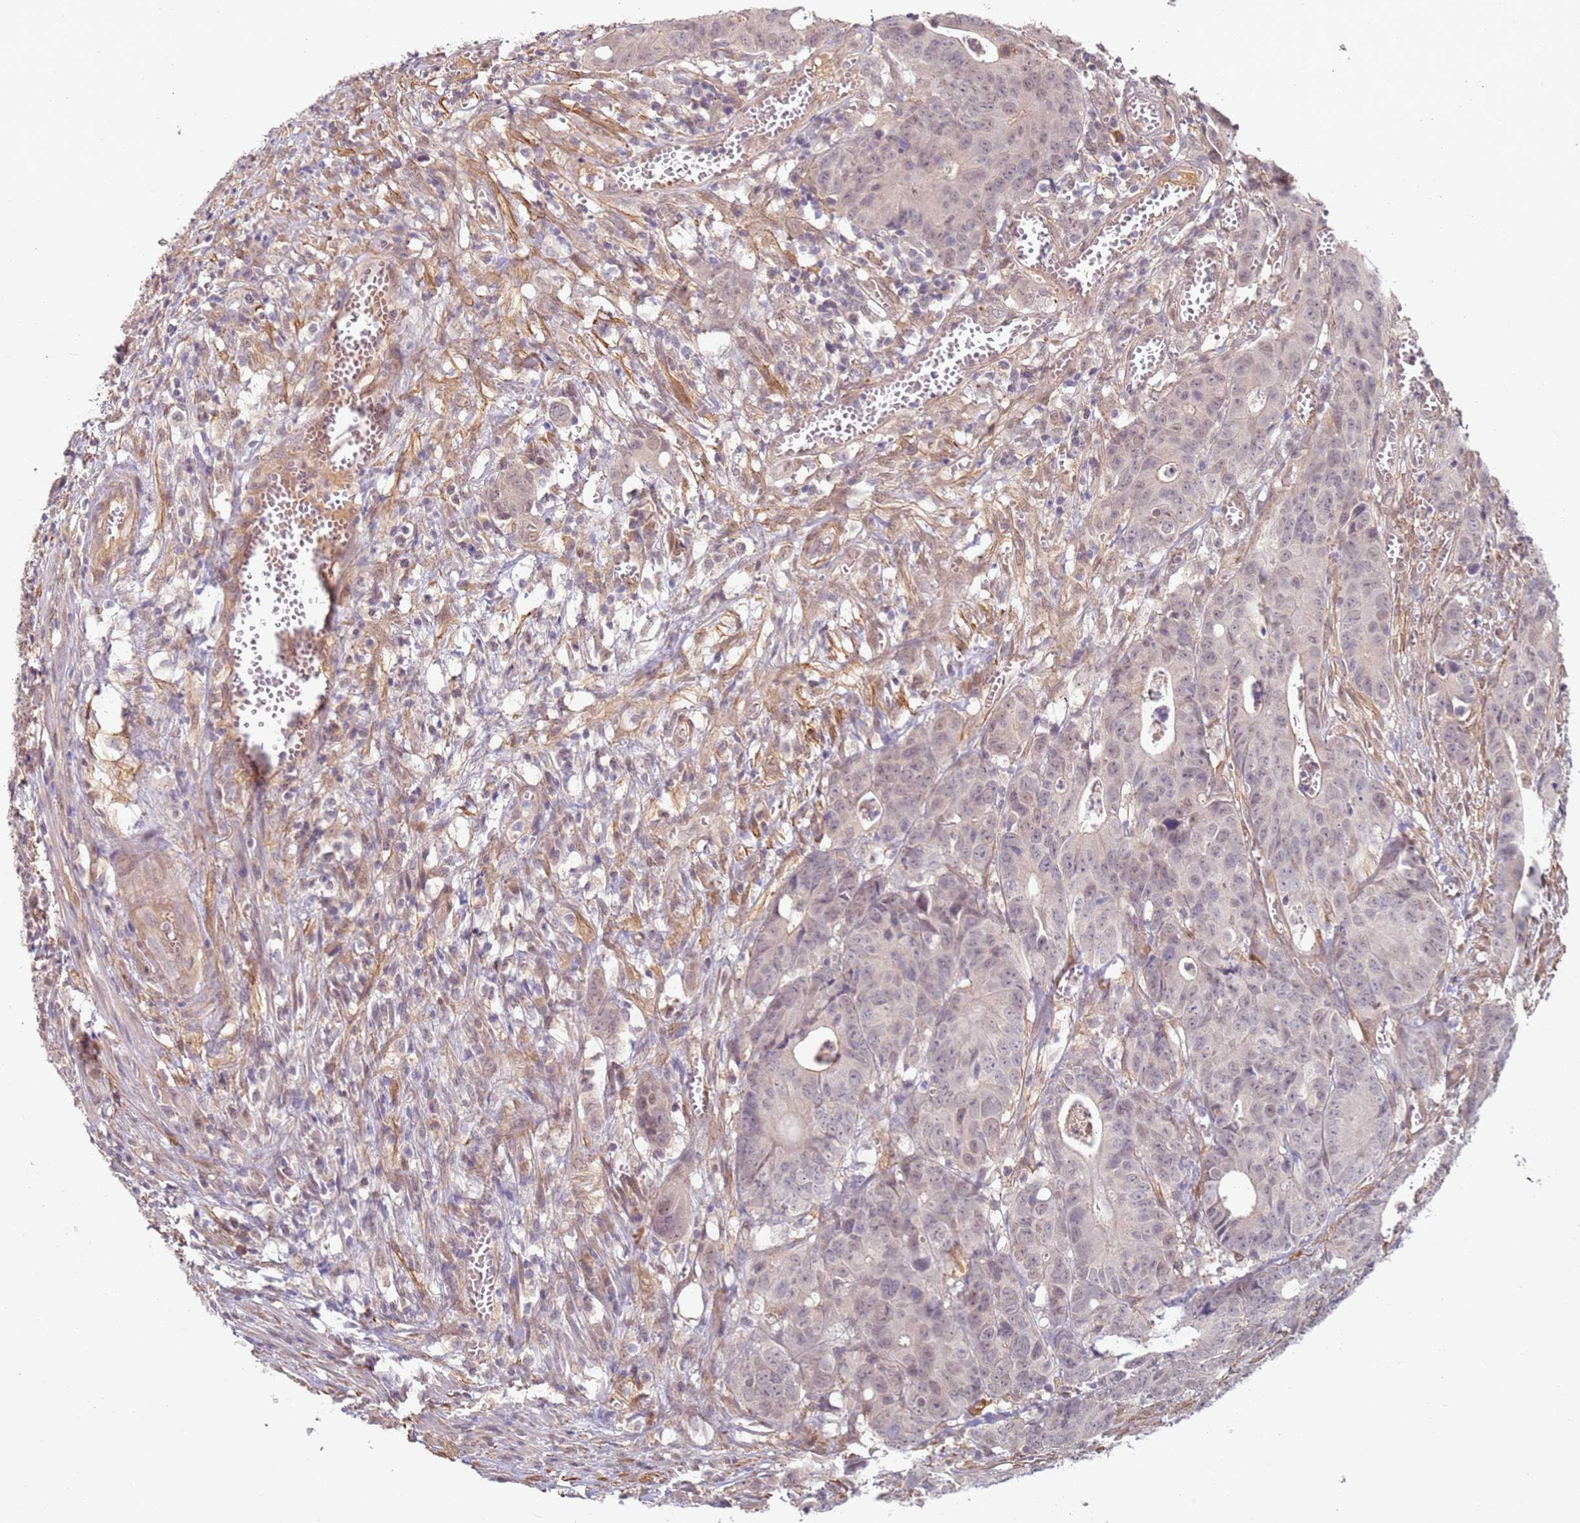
{"staining": {"intensity": "negative", "quantity": "none", "location": "none"}, "tissue": "colorectal cancer", "cell_type": "Tumor cells", "image_type": "cancer", "snomed": [{"axis": "morphology", "description": "Adenocarcinoma, NOS"}, {"axis": "topography", "description": "Colon"}], "caption": "A micrograph of human colorectal cancer is negative for staining in tumor cells.", "gene": "WDR93", "patient": {"sex": "female", "age": 57}}